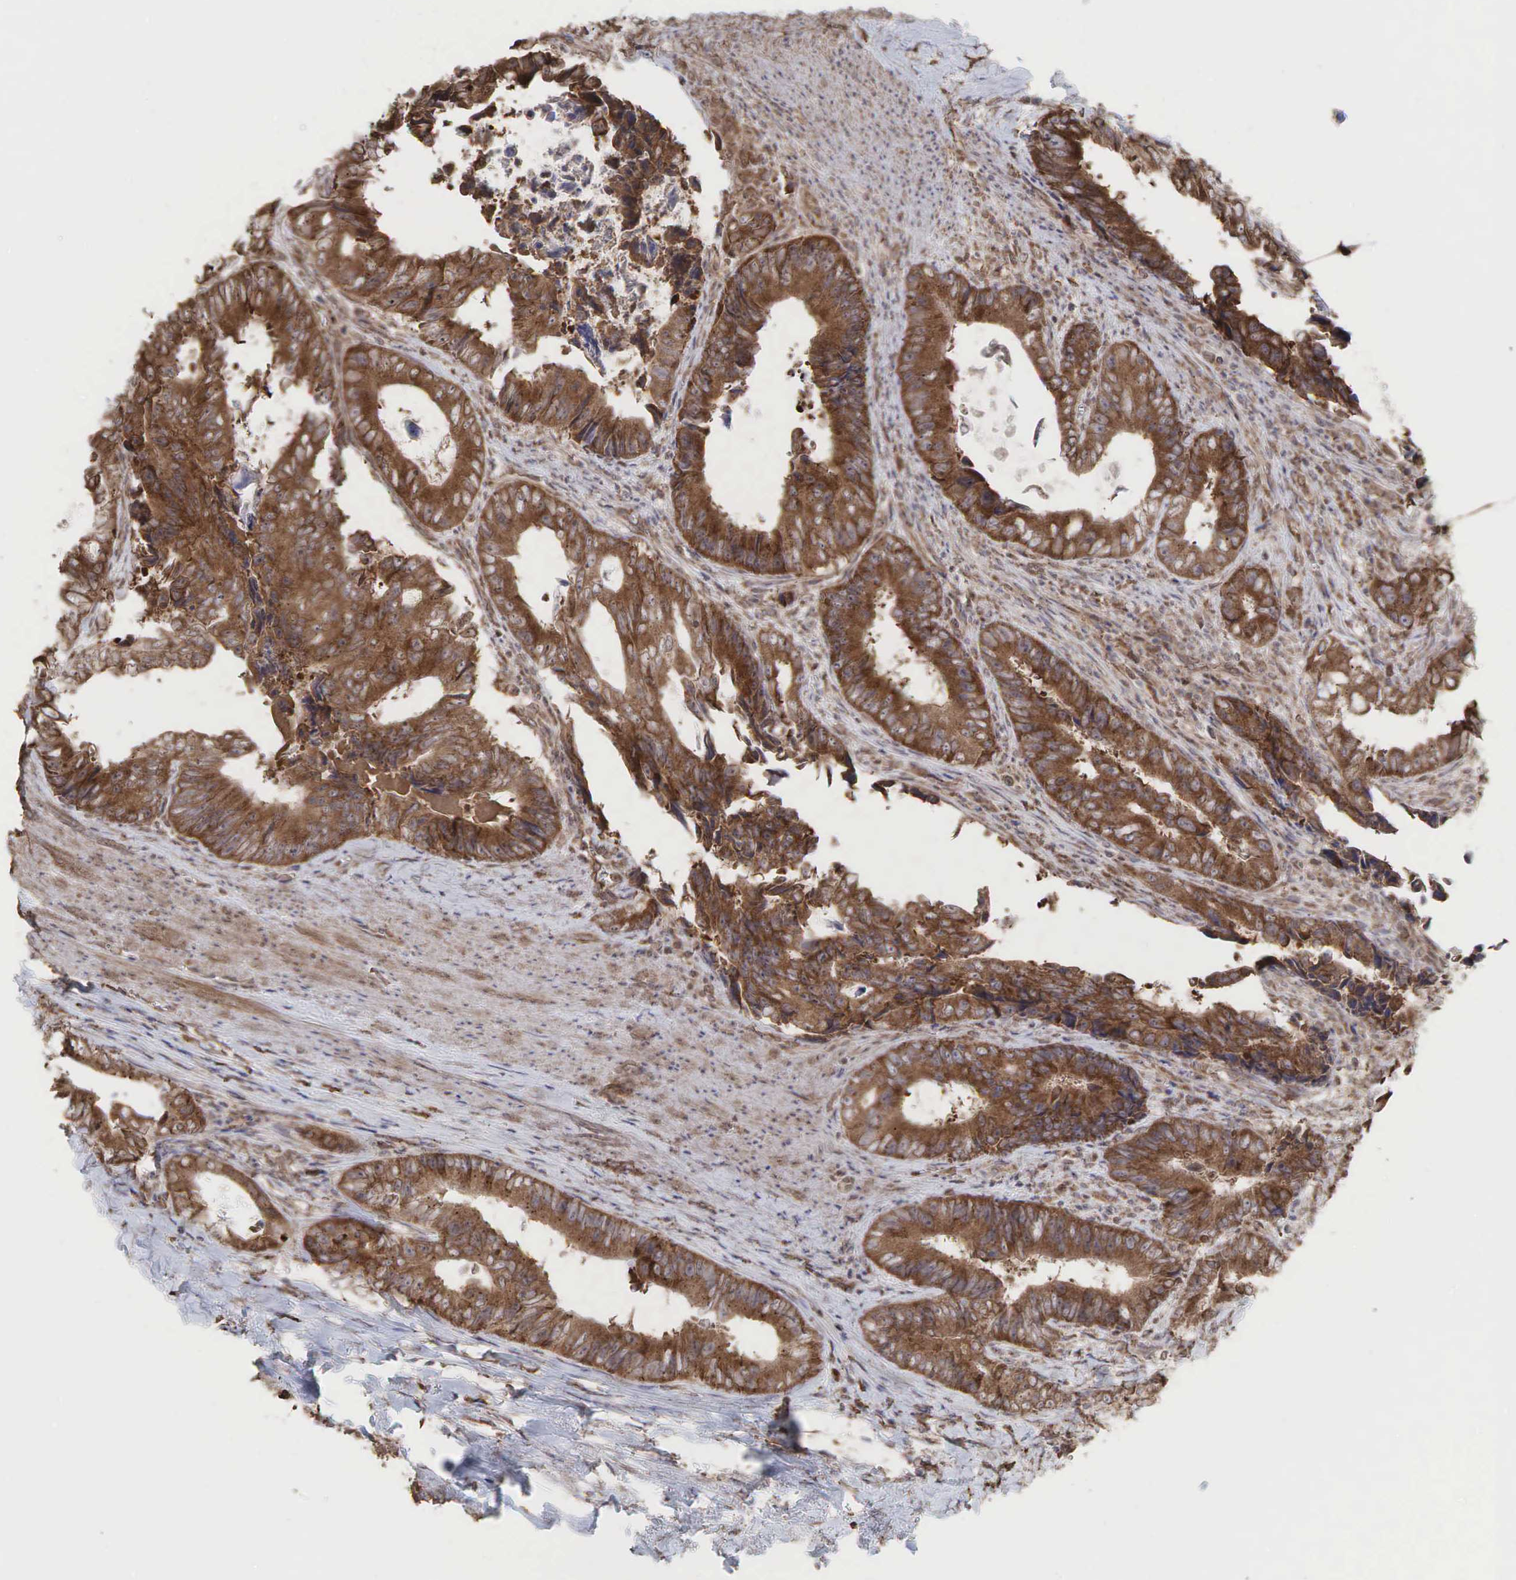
{"staining": {"intensity": "moderate", "quantity": ">75%", "location": "cytoplasmic/membranous"}, "tissue": "colorectal cancer", "cell_type": "Tumor cells", "image_type": "cancer", "snomed": [{"axis": "morphology", "description": "Adenocarcinoma, NOS"}, {"axis": "topography", "description": "Rectum"}], "caption": "Protein analysis of colorectal cancer (adenocarcinoma) tissue reveals moderate cytoplasmic/membranous positivity in about >75% of tumor cells.", "gene": "PABPC5", "patient": {"sex": "female", "age": 98}}